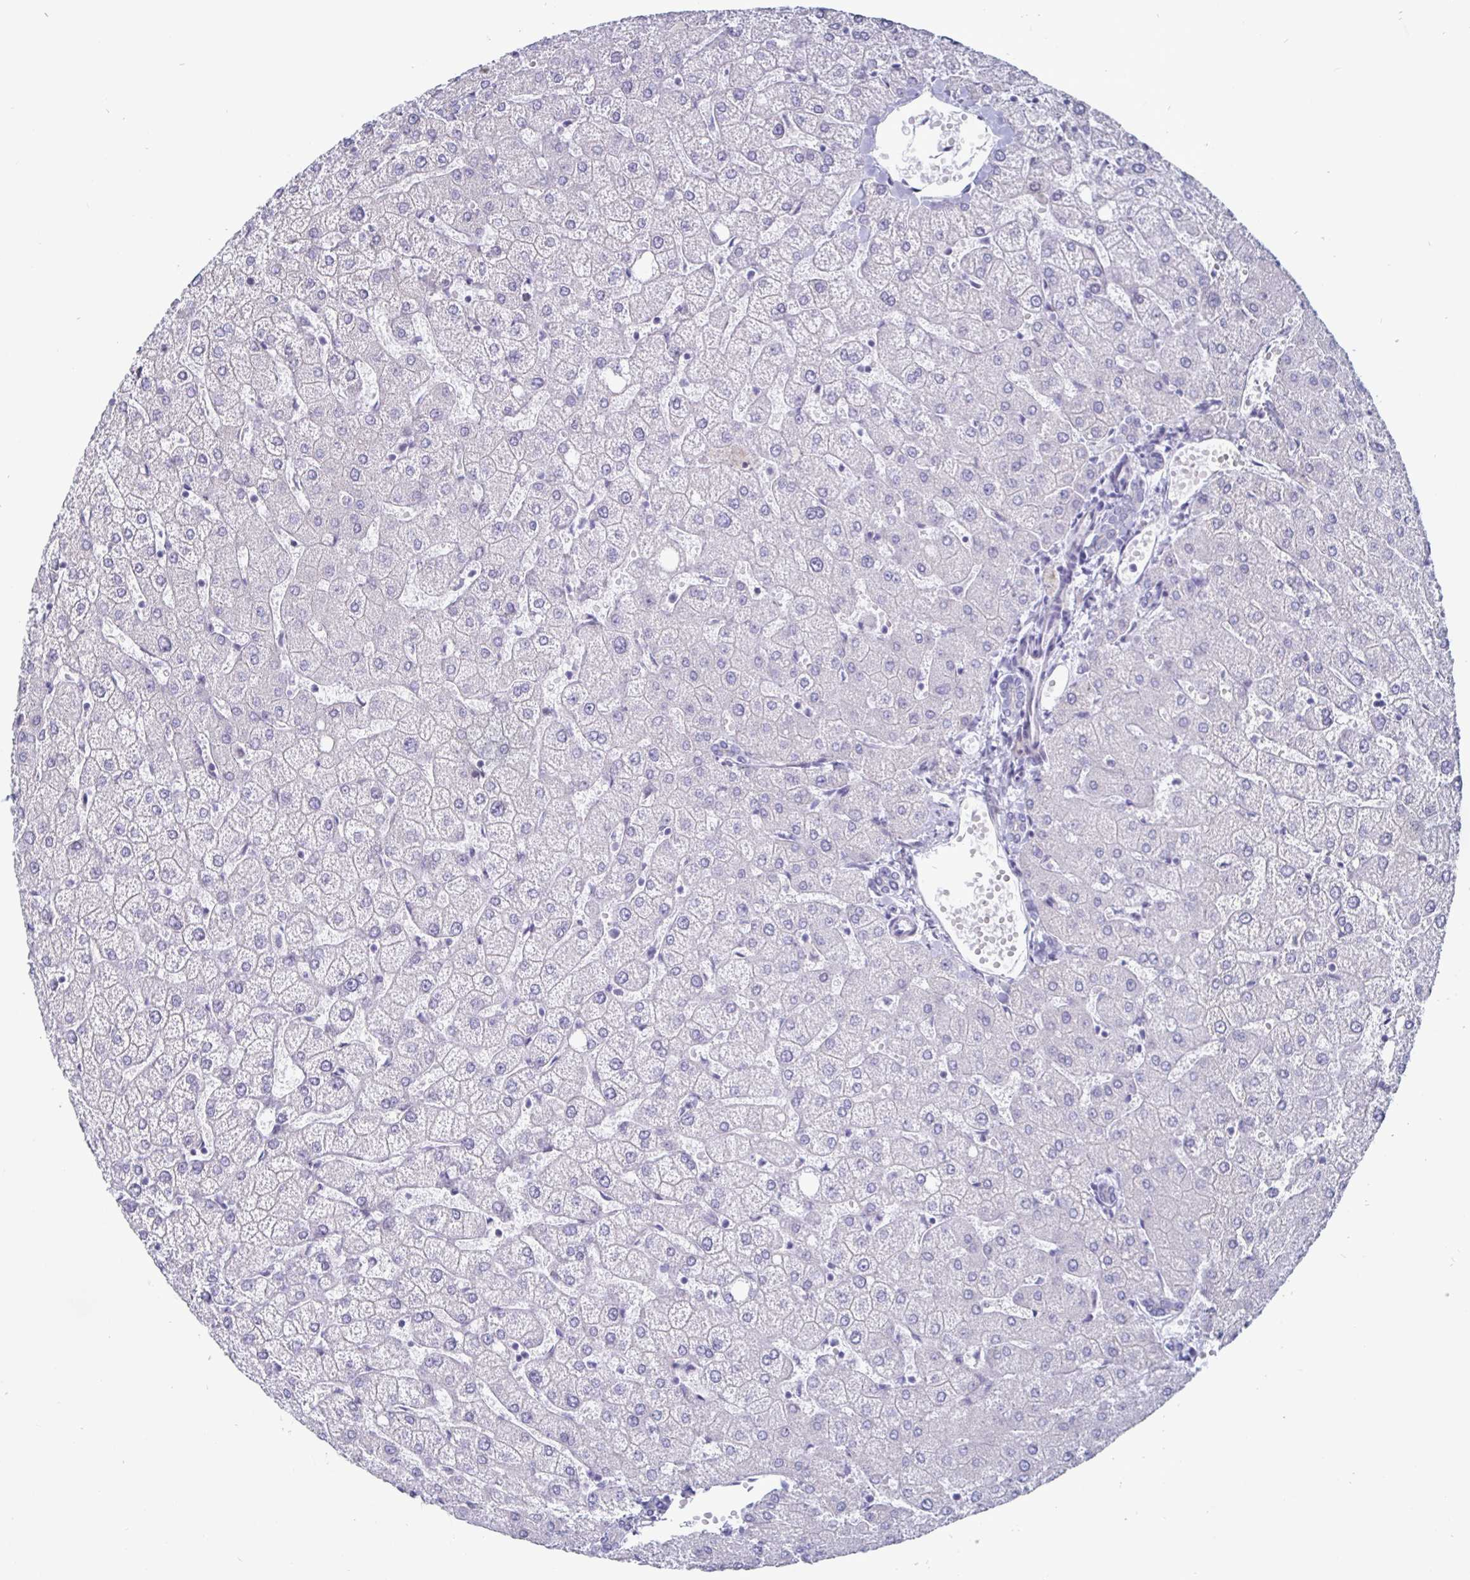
{"staining": {"intensity": "negative", "quantity": "none", "location": "none"}, "tissue": "liver", "cell_type": "Cholangiocytes", "image_type": "normal", "snomed": [{"axis": "morphology", "description": "Normal tissue, NOS"}, {"axis": "topography", "description": "Liver"}], "caption": "Immunohistochemistry micrograph of benign liver: human liver stained with DAB shows no significant protein expression in cholangiocytes. The staining is performed using DAB brown chromogen with nuclei counter-stained in using hematoxylin.", "gene": "OOSP2", "patient": {"sex": "female", "age": 54}}